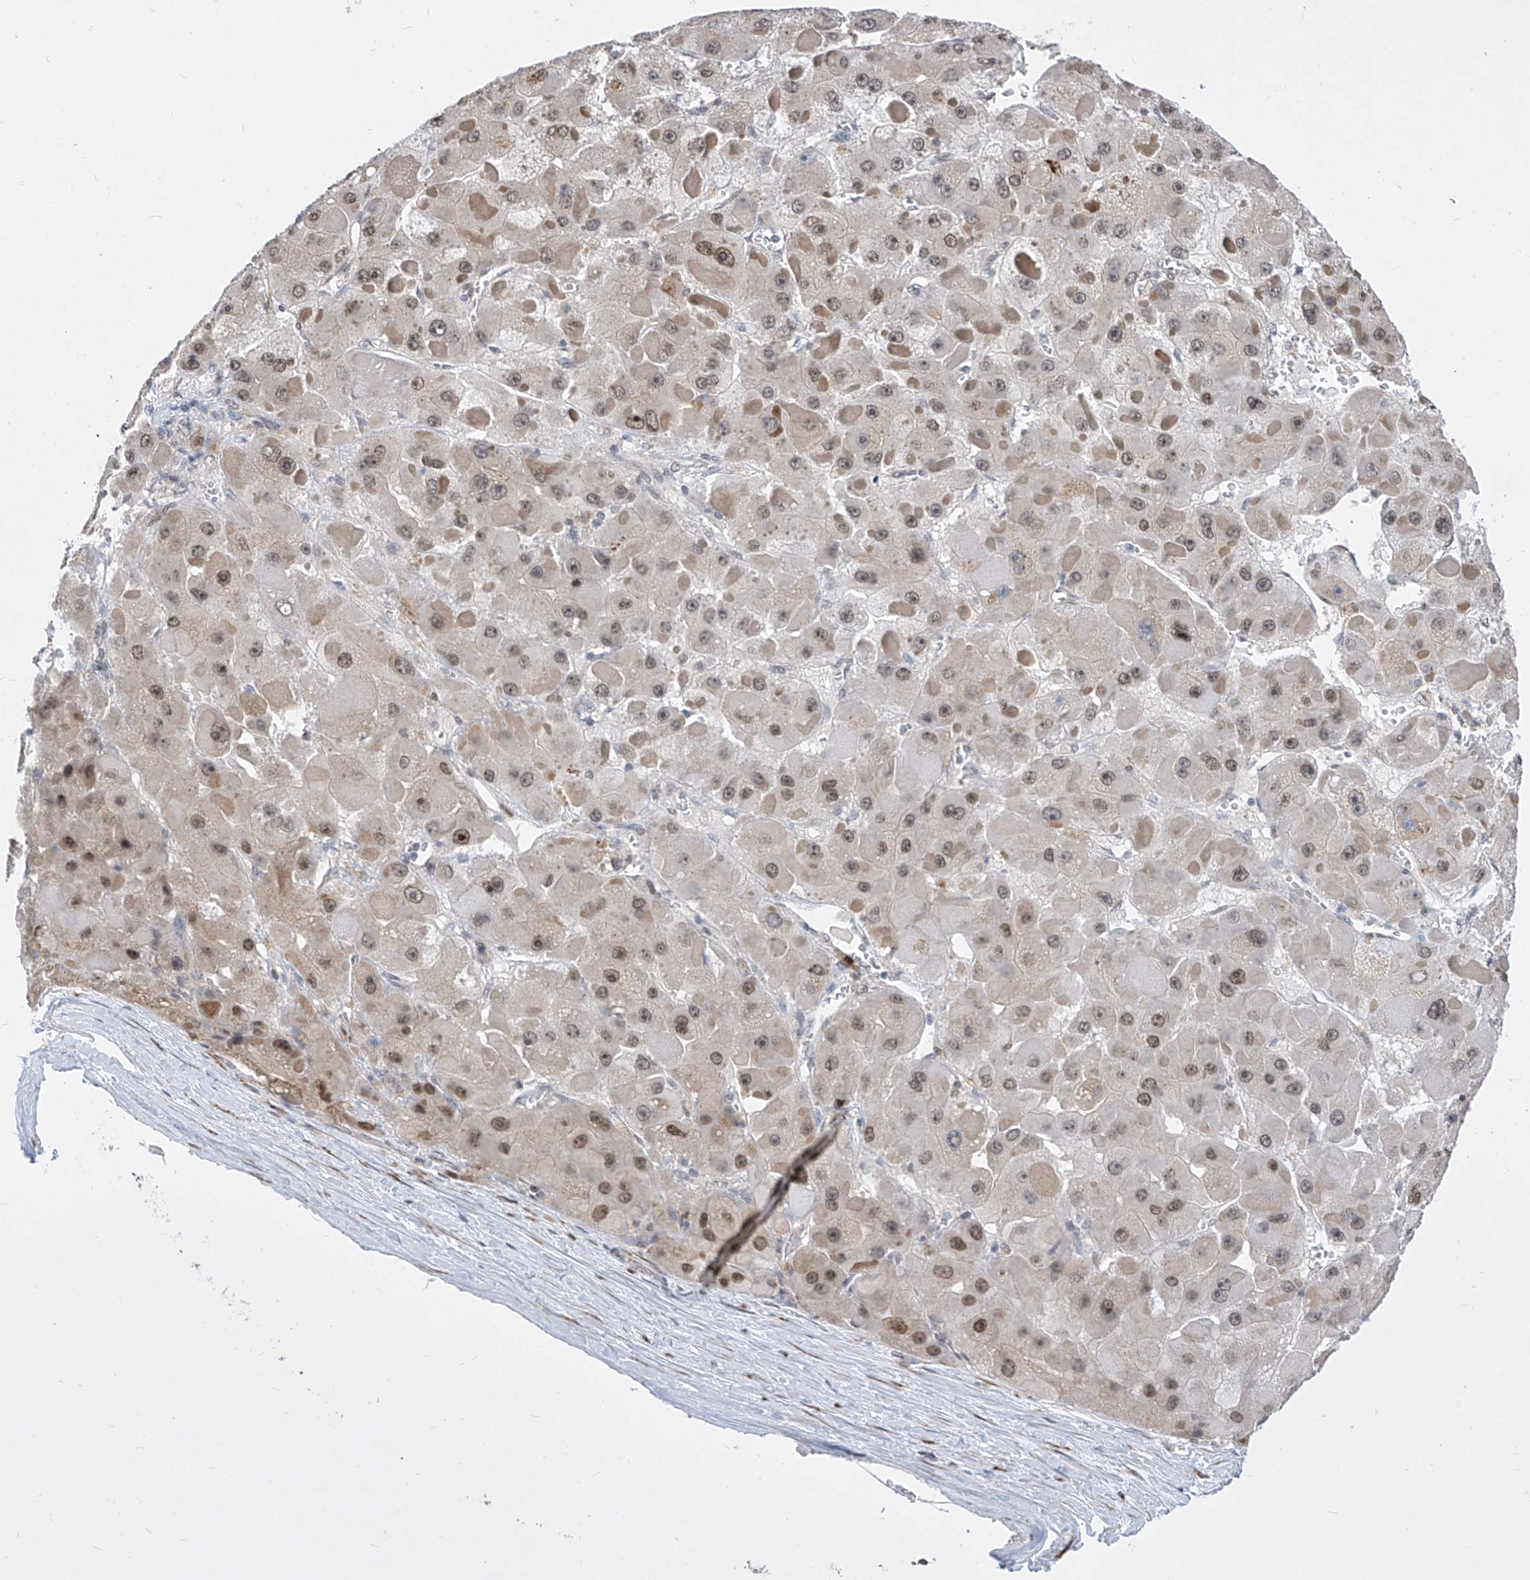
{"staining": {"intensity": "moderate", "quantity": "25%-75%", "location": "nuclear"}, "tissue": "liver cancer", "cell_type": "Tumor cells", "image_type": "cancer", "snomed": [{"axis": "morphology", "description": "Carcinoma, Hepatocellular, NOS"}, {"axis": "topography", "description": "Liver"}], "caption": "Hepatocellular carcinoma (liver) stained for a protein reveals moderate nuclear positivity in tumor cells. (brown staining indicates protein expression, while blue staining denotes nuclei).", "gene": "CETN2", "patient": {"sex": "female", "age": 73}}